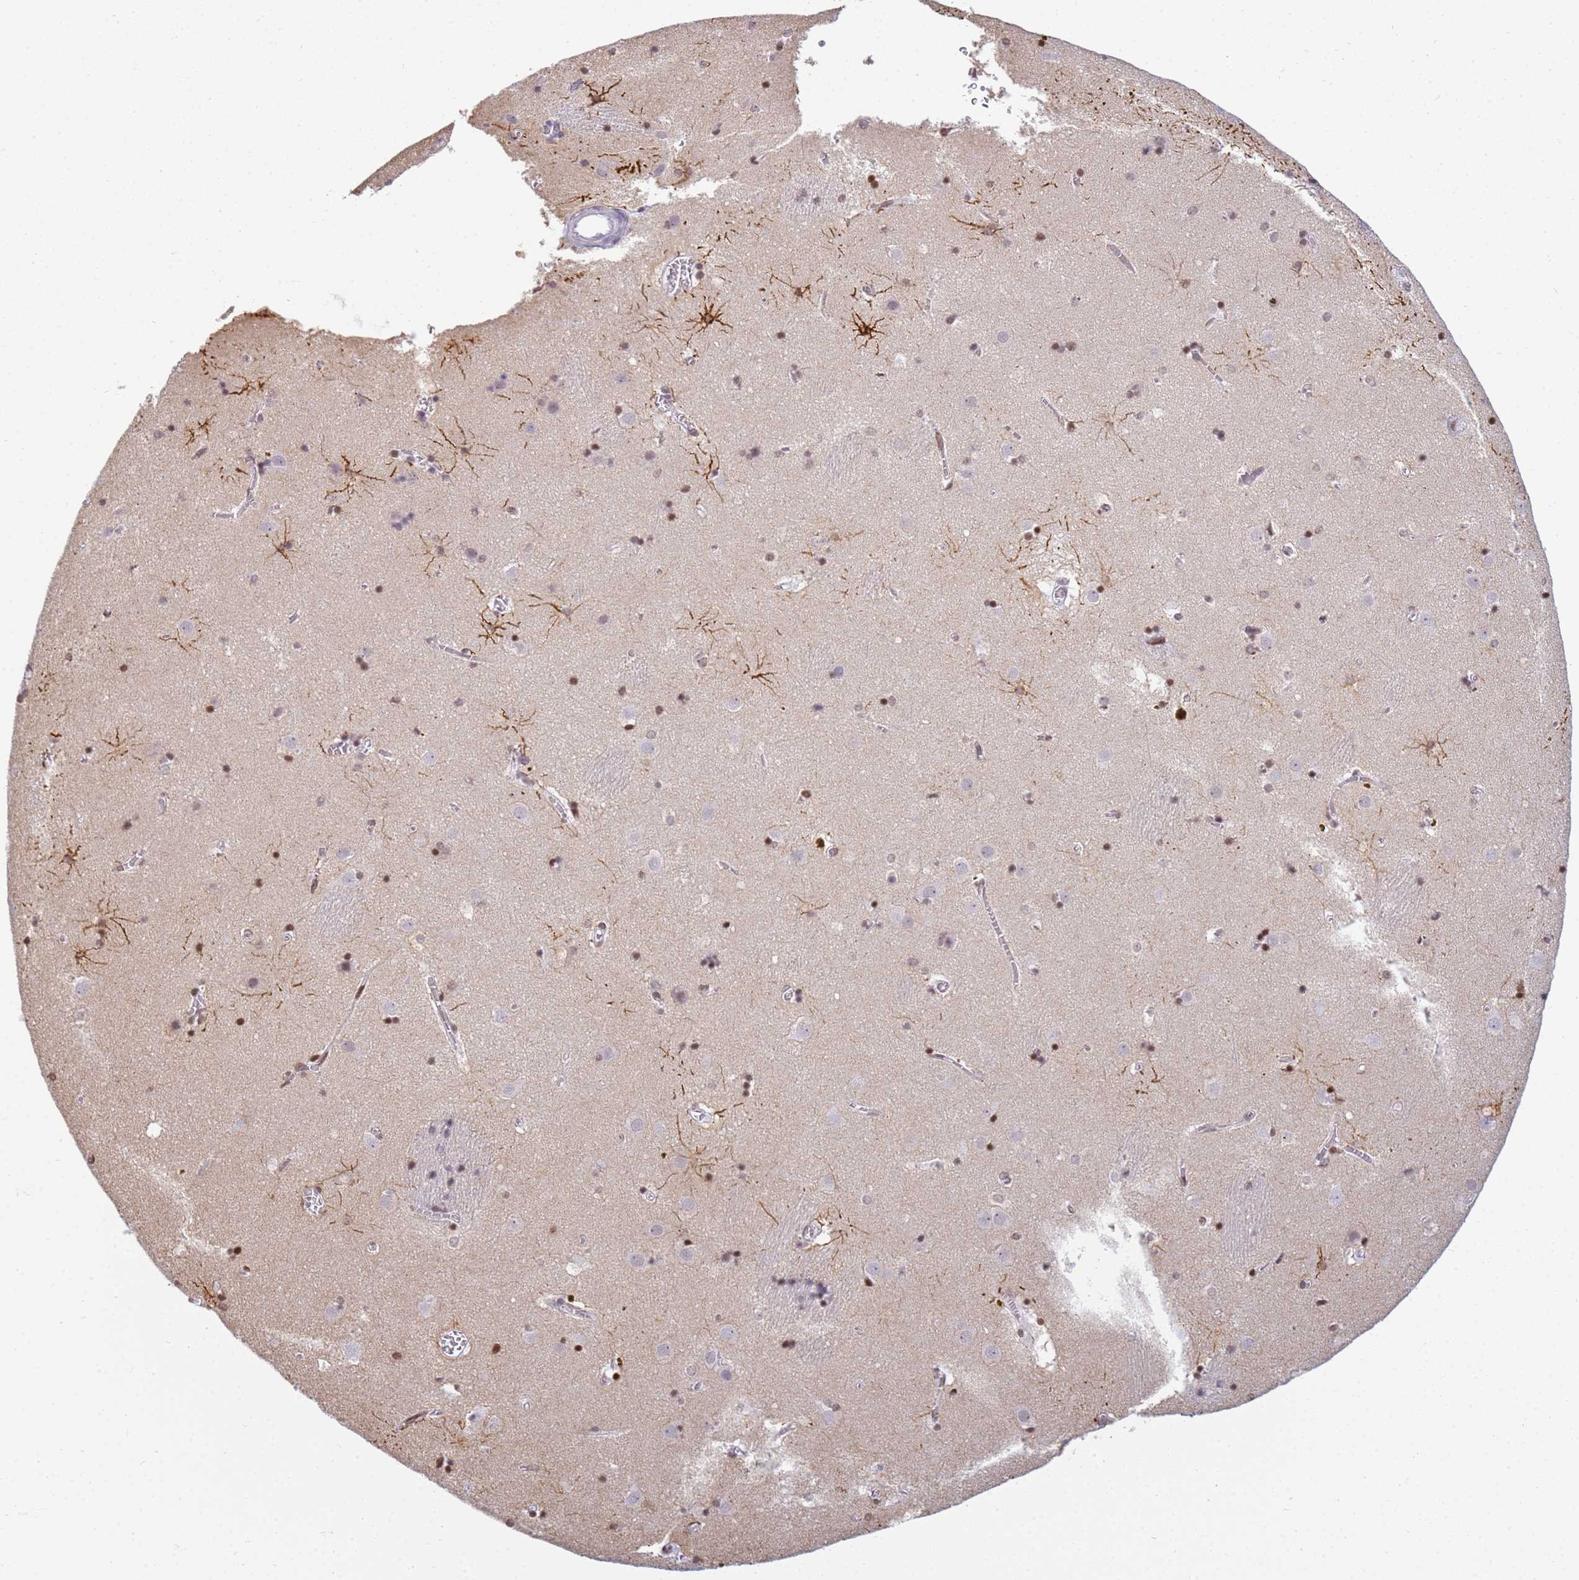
{"staining": {"intensity": "moderate", "quantity": ">75%", "location": "cytoplasmic/membranous,nuclear"}, "tissue": "caudate", "cell_type": "Glial cells", "image_type": "normal", "snomed": [{"axis": "morphology", "description": "Normal tissue, NOS"}, {"axis": "topography", "description": "Lateral ventricle wall"}], "caption": "DAB (3,3'-diaminobenzidine) immunohistochemical staining of normal human caudate displays moderate cytoplasmic/membranous,nuclear protein staining in about >75% of glial cells.", "gene": "SNX20", "patient": {"sex": "male", "age": 70}}